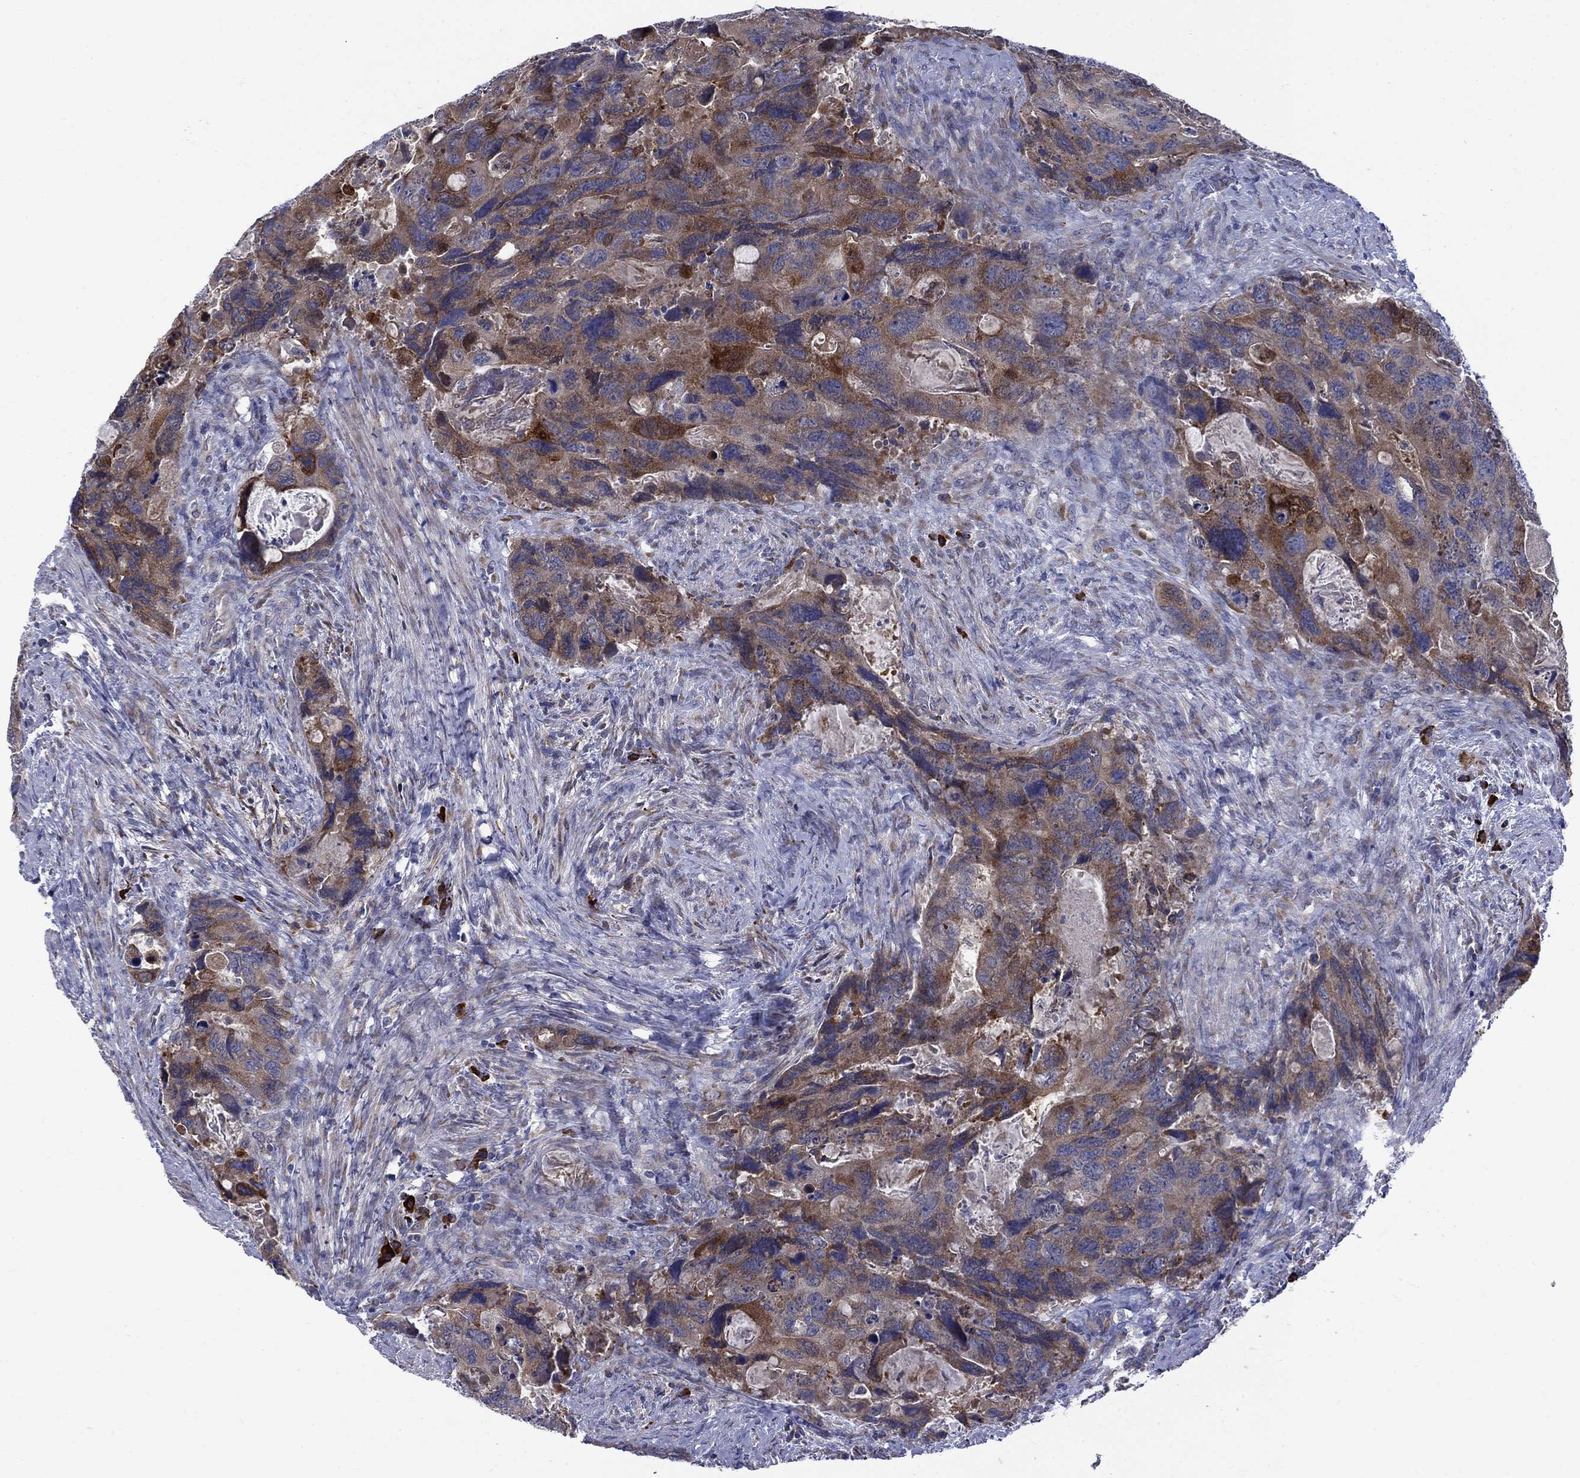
{"staining": {"intensity": "strong", "quantity": "<25%", "location": "cytoplasmic/membranous"}, "tissue": "colorectal cancer", "cell_type": "Tumor cells", "image_type": "cancer", "snomed": [{"axis": "morphology", "description": "Adenocarcinoma, NOS"}, {"axis": "topography", "description": "Rectum"}], "caption": "Immunohistochemical staining of human colorectal cancer reveals medium levels of strong cytoplasmic/membranous expression in about <25% of tumor cells. (DAB (3,3'-diaminobenzidine) IHC with brightfield microscopy, high magnification).", "gene": "ASNS", "patient": {"sex": "male", "age": 62}}